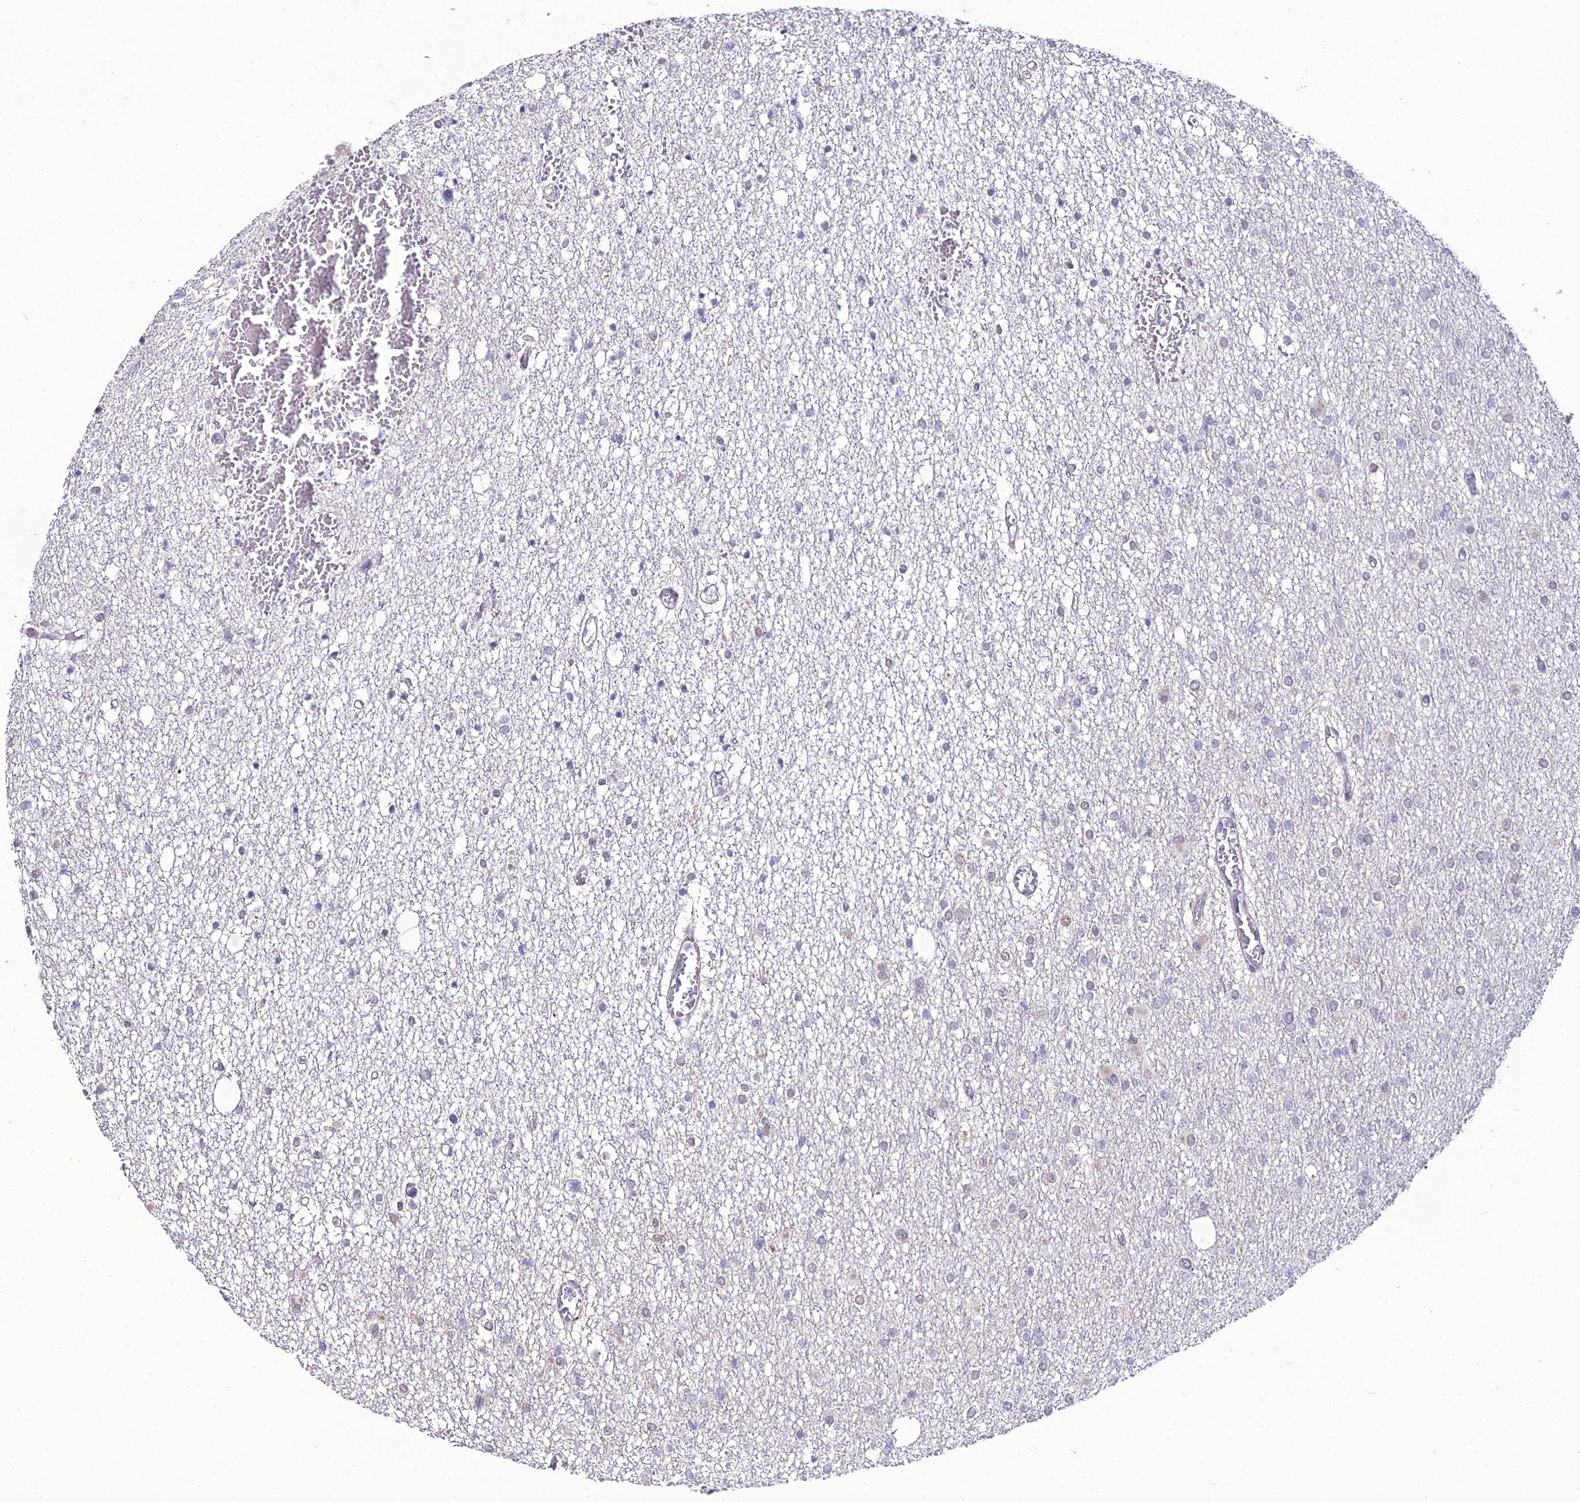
{"staining": {"intensity": "negative", "quantity": "none", "location": "none"}, "tissue": "glioma", "cell_type": "Tumor cells", "image_type": "cancer", "snomed": [{"axis": "morphology", "description": "Glioma, malignant, Low grade"}, {"axis": "topography", "description": "Brain"}], "caption": "An IHC image of glioma is shown. There is no staining in tumor cells of glioma.", "gene": "TROAP", "patient": {"sex": "female", "age": 22}}